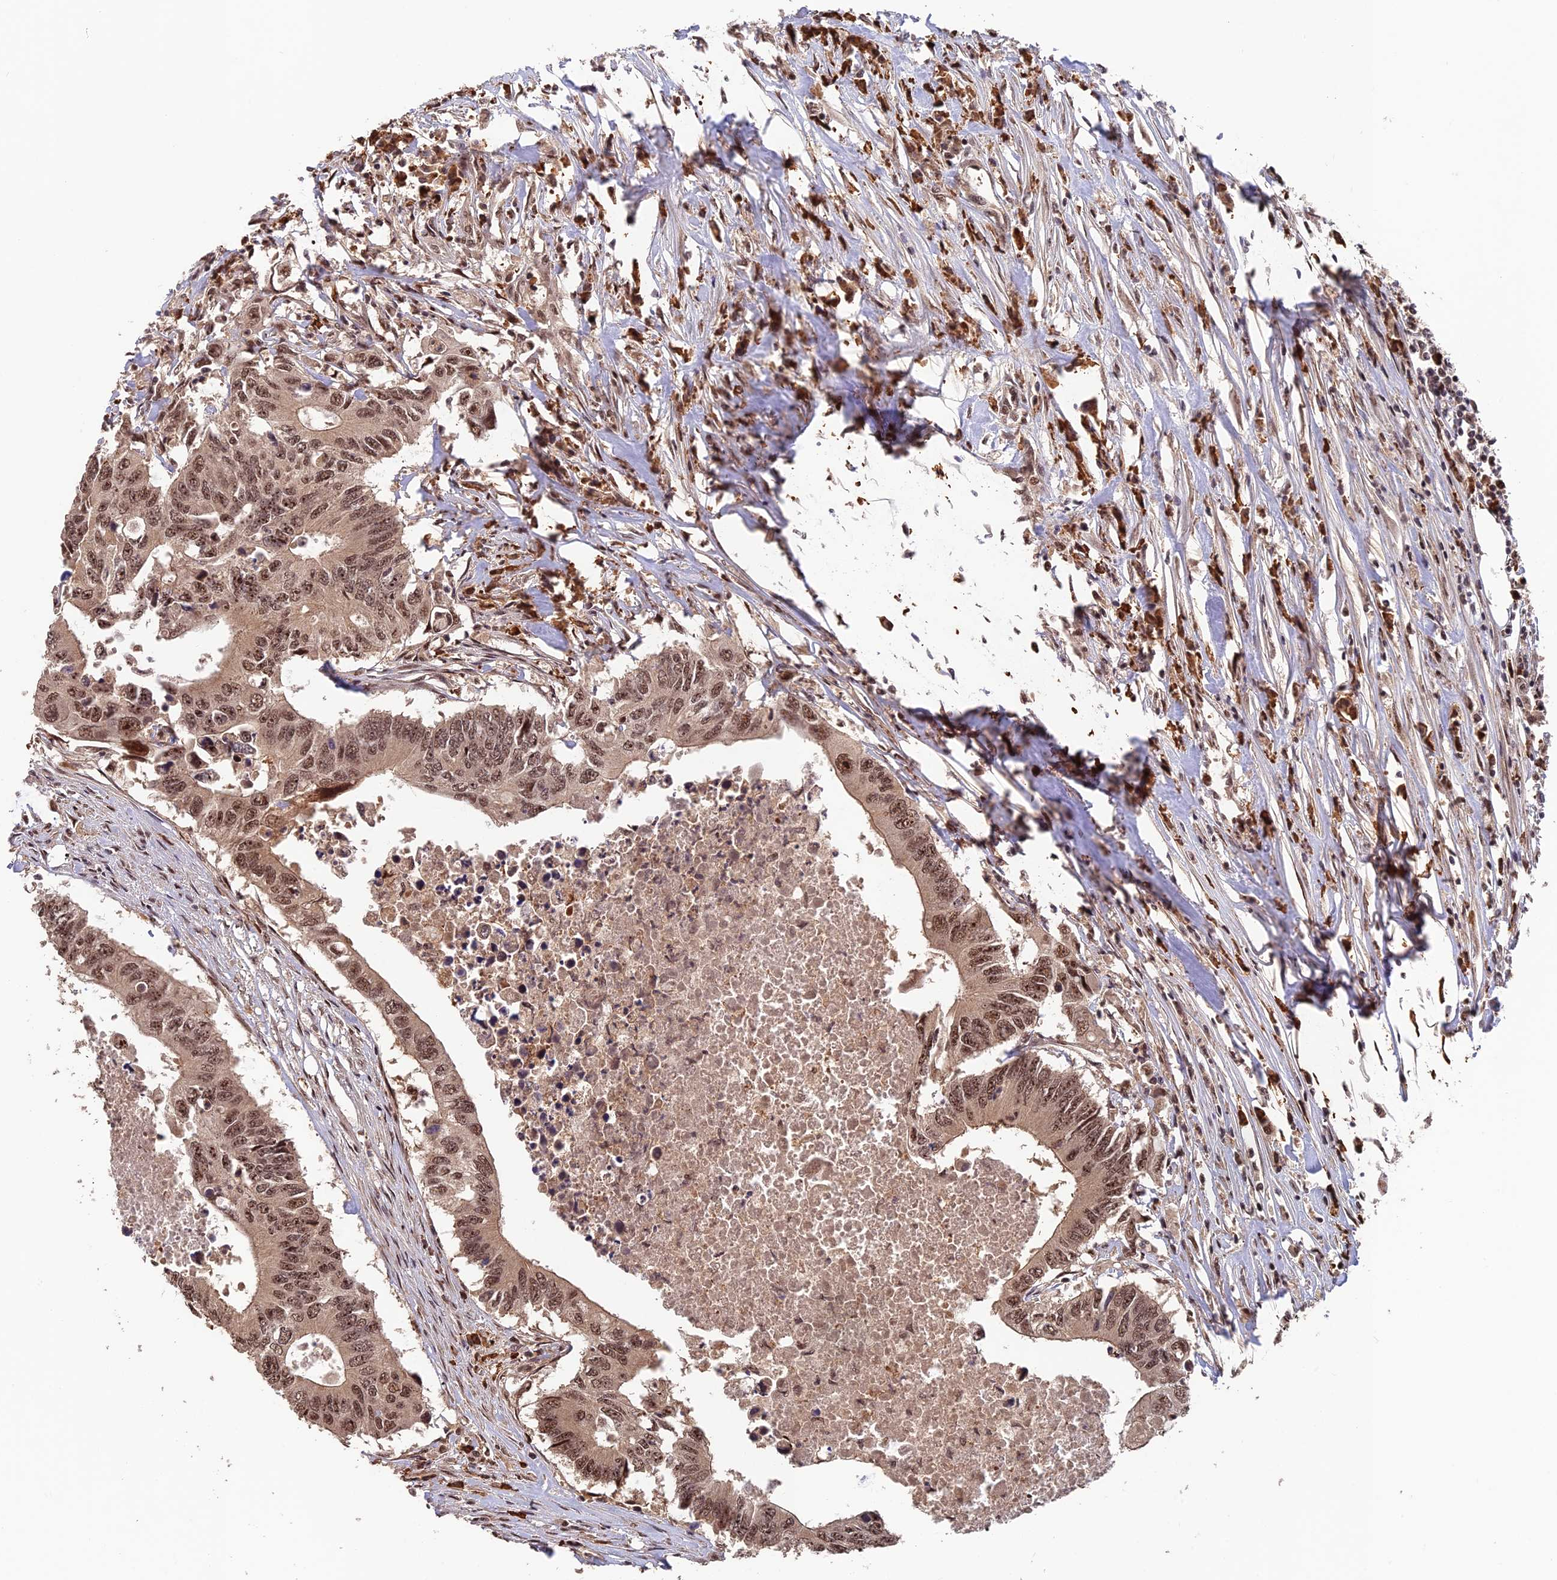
{"staining": {"intensity": "moderate", "quantity": ">75%", "location": "nuclear"}, "tissue": "colorectal cancer", "cell_type": "Tumor cells", "image_type": "cancer", "snomed": [{"axis": "morphology", "description": "Adenocarcinoma, NOS"}, {"axis": "topography", "description": "Colon"}], "caption": "Immunohistochemical staining of colorectal cancer (adenocarcinoma) displays medium levels of moderate nuclear staining in approximately >75% of tumor cells.", "gene": "OSBPL1A", "patient": {"sex": "male", "age": 71}}